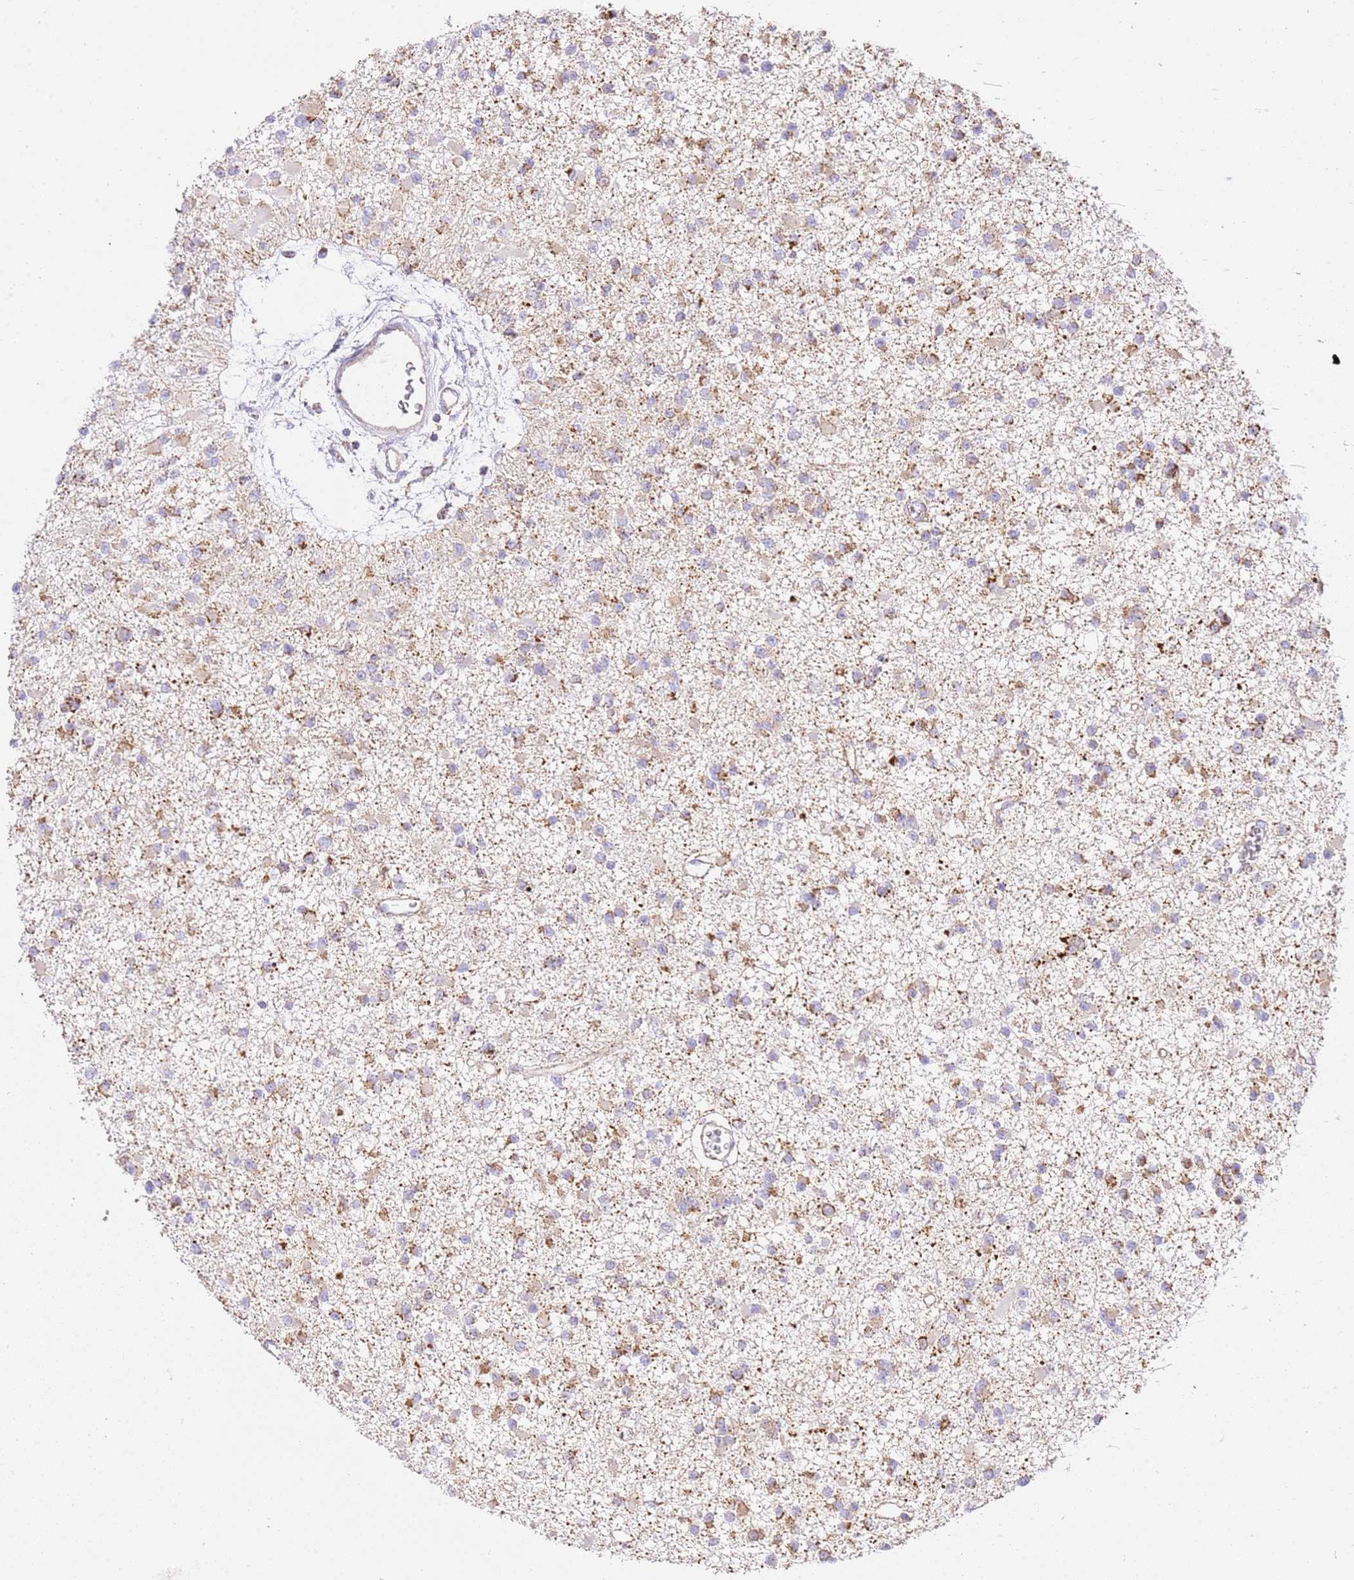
{"staining": {"intensity": "moderate", "quantity": "25%-75%", "location": "cytoplasmic/membranous"}, "tissue": "glioma", "cell_type": "Tumor cells", "image_type": "cancer", "snomed": [{"axis": "morphology", "description": "Glioma, malignant, Low grade"}, {"axis": "topography", "description": "Brain"}], "caption": "Immunohistochemical staining of malignant low-grade glioma reveals medium levels of moderate cytoplasmic/membranous staining in about 25%-75% of tumor cells.", "gene": "ZBTB39", "patient": {"sex": "female", "age": 22}}